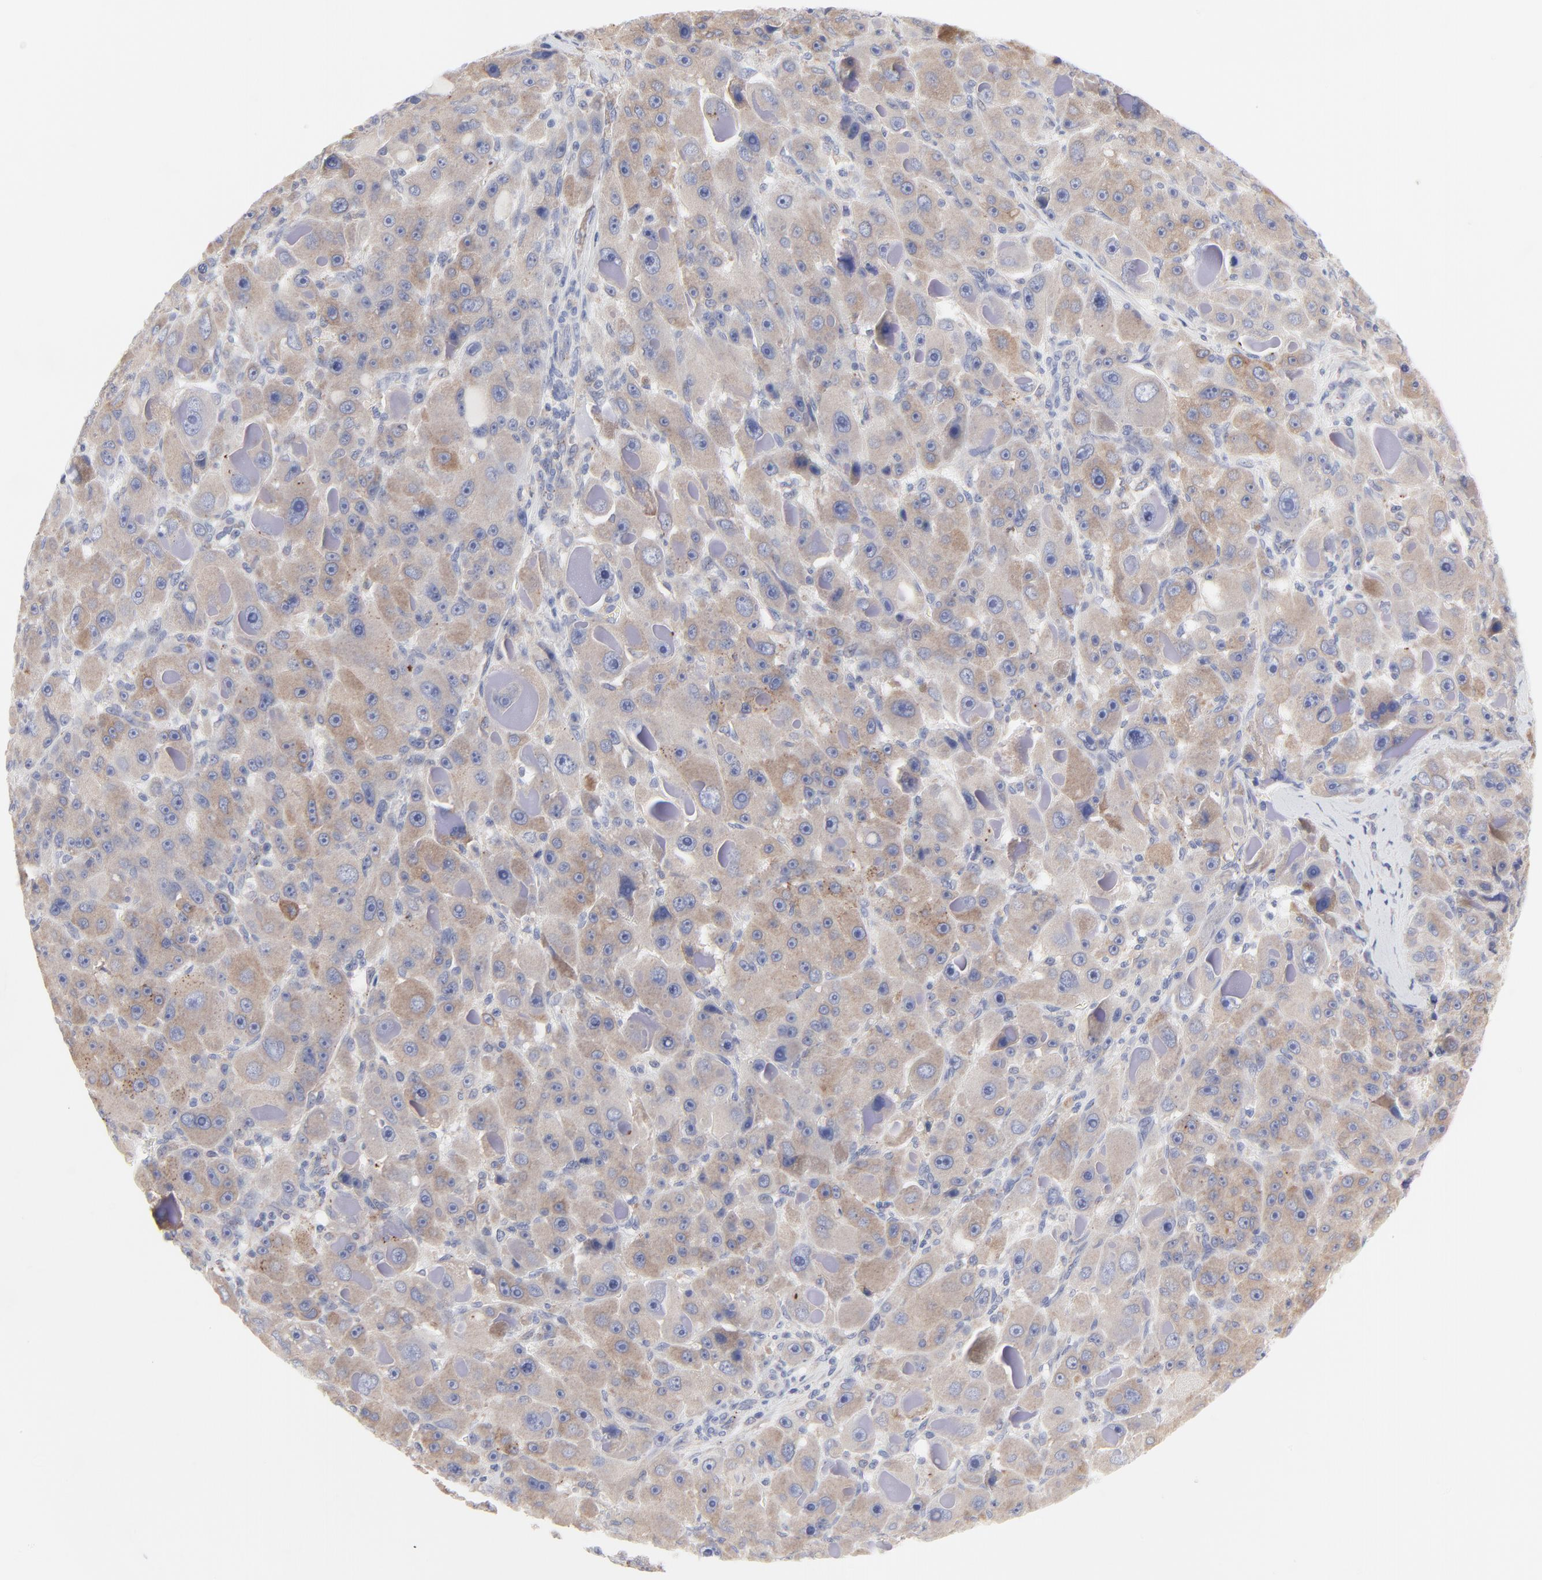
{"staining": {"intensity": "moderate", "quantity": ">75%", "location": "cytoplasmic/membranous"}, "tissue": "liver cancer", "cell_type": "Tumor cells", "image_type": "cancer", "snomed": [{"axis": "morphology", "description": "Carcinoma, Hepatocellular, NOS"}, {"axis": "topography", "description": "Liver"}], "caption": "Immunohistochemical staining of liver cancer (hepatocellular carcinoma) exhibits medium levels of moderate cytoplasmic/membranous expression in approximately >75% of tumor cells. Using DAB (brown) and hematoxylin (blue) stains, captured at high magnification using brightfield microscopy.", "gene": "TRIM22", "patient": {"sex": "male", "age": 76}}